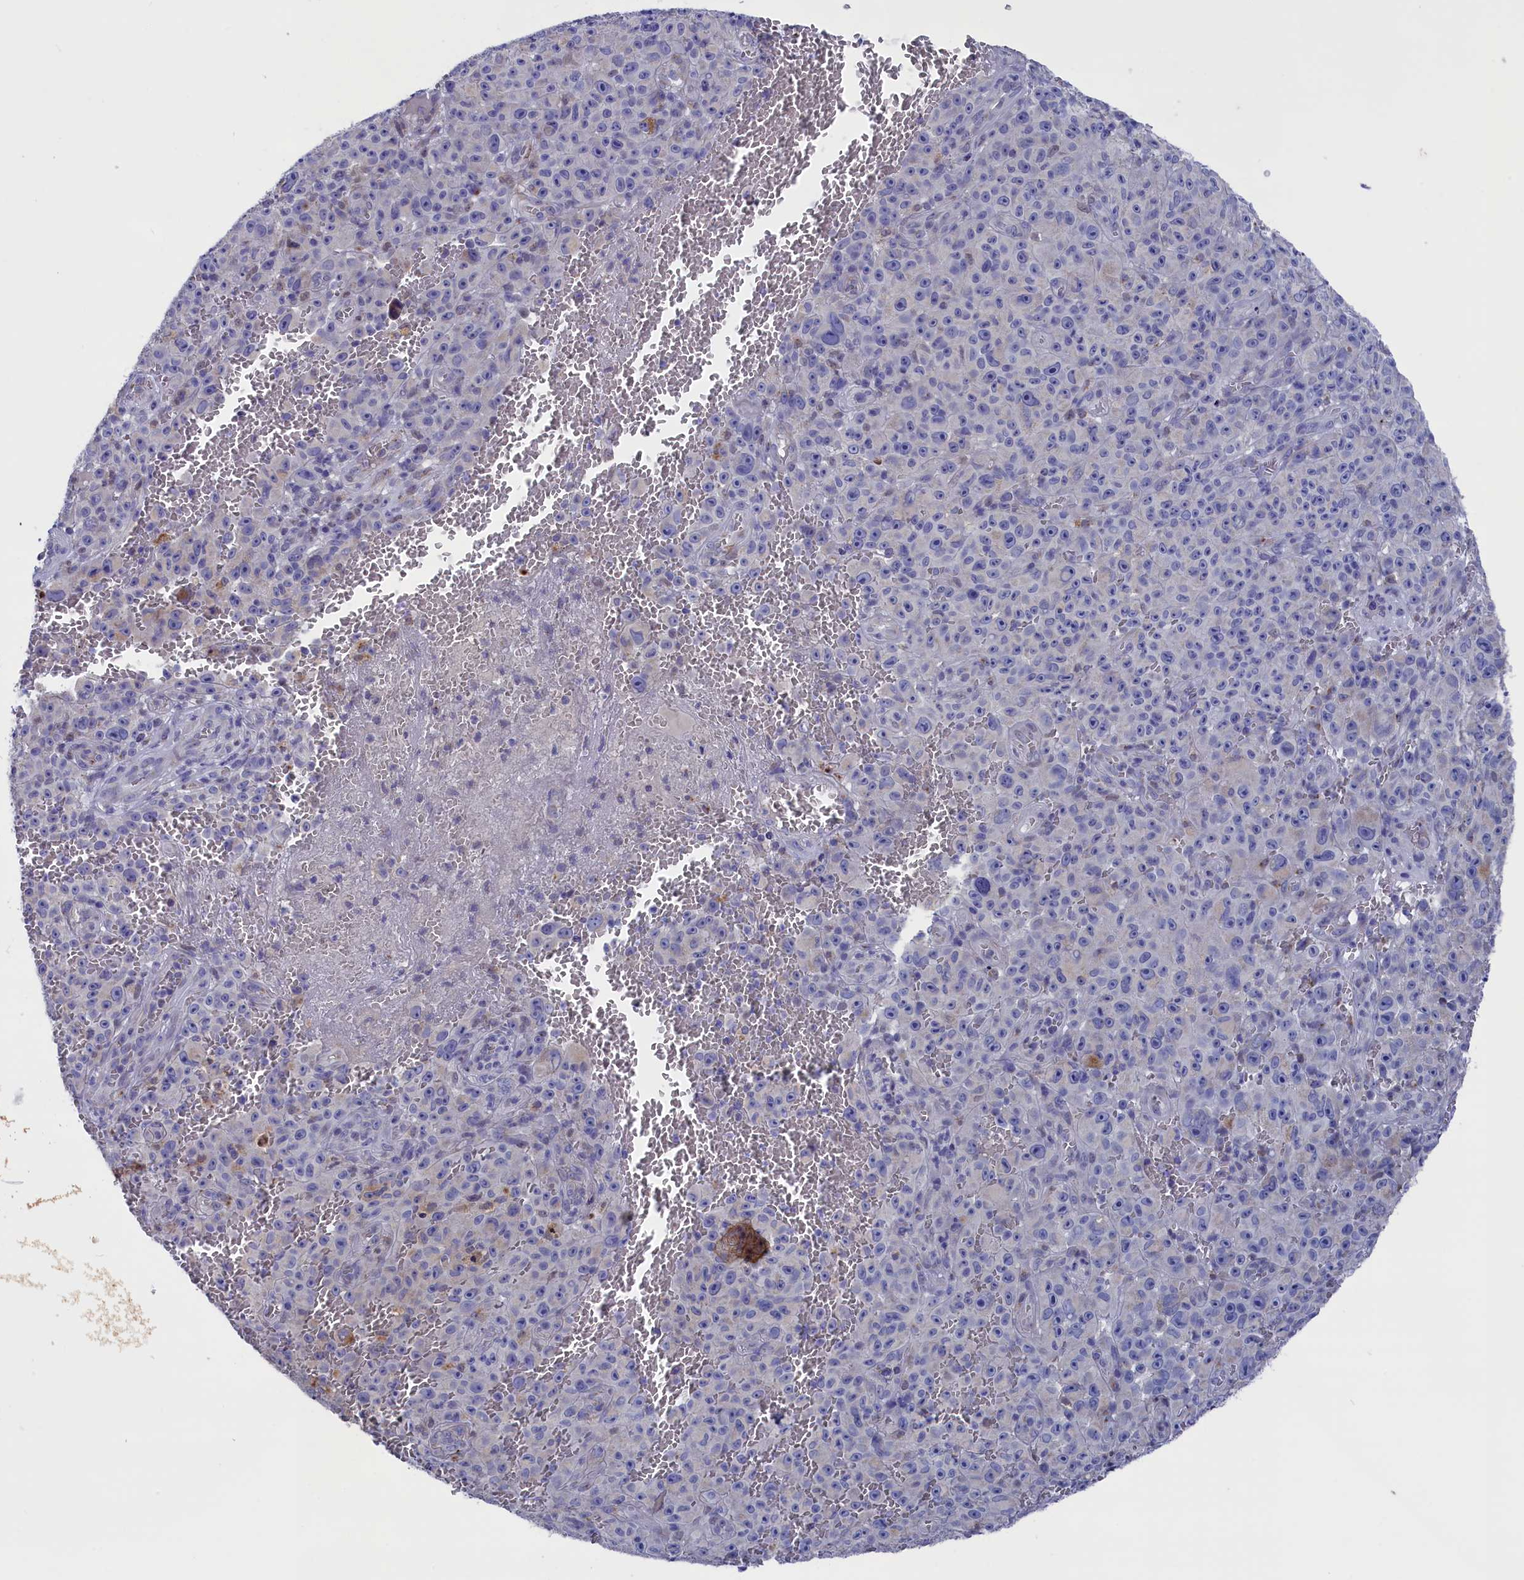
{"staining": {"intensity": "negative", "quantity": "none", "location": "none"}, "tissue": "melanoma", "cell_type": "Tumor cells", "image_type": "cancer", "snomed": [{"axis": "morphology", "description": "Malignant melanoma, NOS"}, {"axis": "topography", "description": "Skin"}], "caption": "Malignant melanoma stained for a protein using immunohistochemistry shows no staining tumor cells.", "gene": "GPR108", "patient": {"sex": "female", "age": 82}}